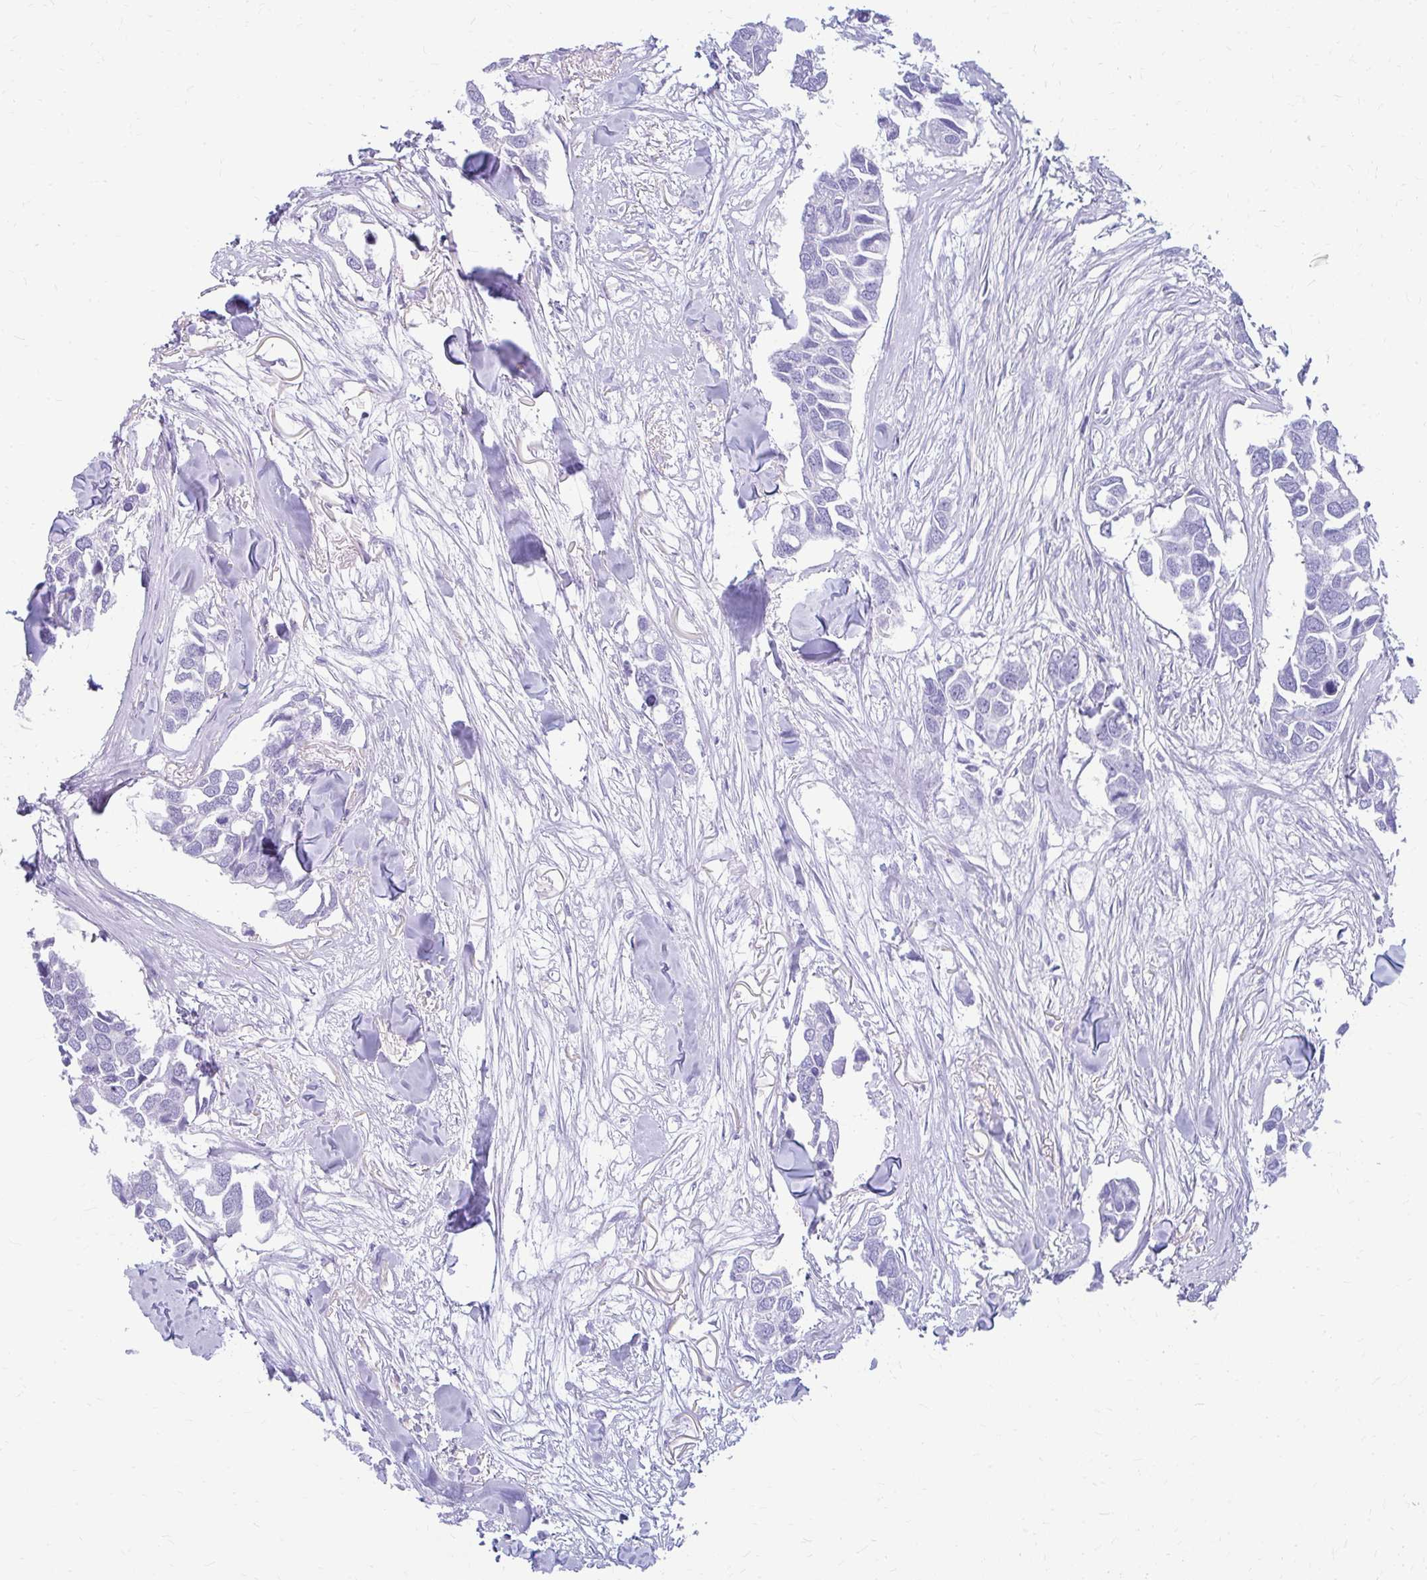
{"staining": {"intensity": "negative", "quantity": "none", "location": "none"}, "tissue": "breast cancer", "cell_type": "Tumor cells", "image_type": "cancer", "snomed": [{"axis": "morphology", "description": "Duct carcinoma"}, {"axis": "topography", "description": "Breast"}], "caption": "Immunohistochemistry micrograph of human breast invasive ductal carcinoma stained for a protein (brown), which reveals no expression in tumor cells. (DAB immunohistochemistry visualized using brightfield microscopy, high magnification).", "gene": "NSG2", "patient": {"sex": "female", "age": 83}}